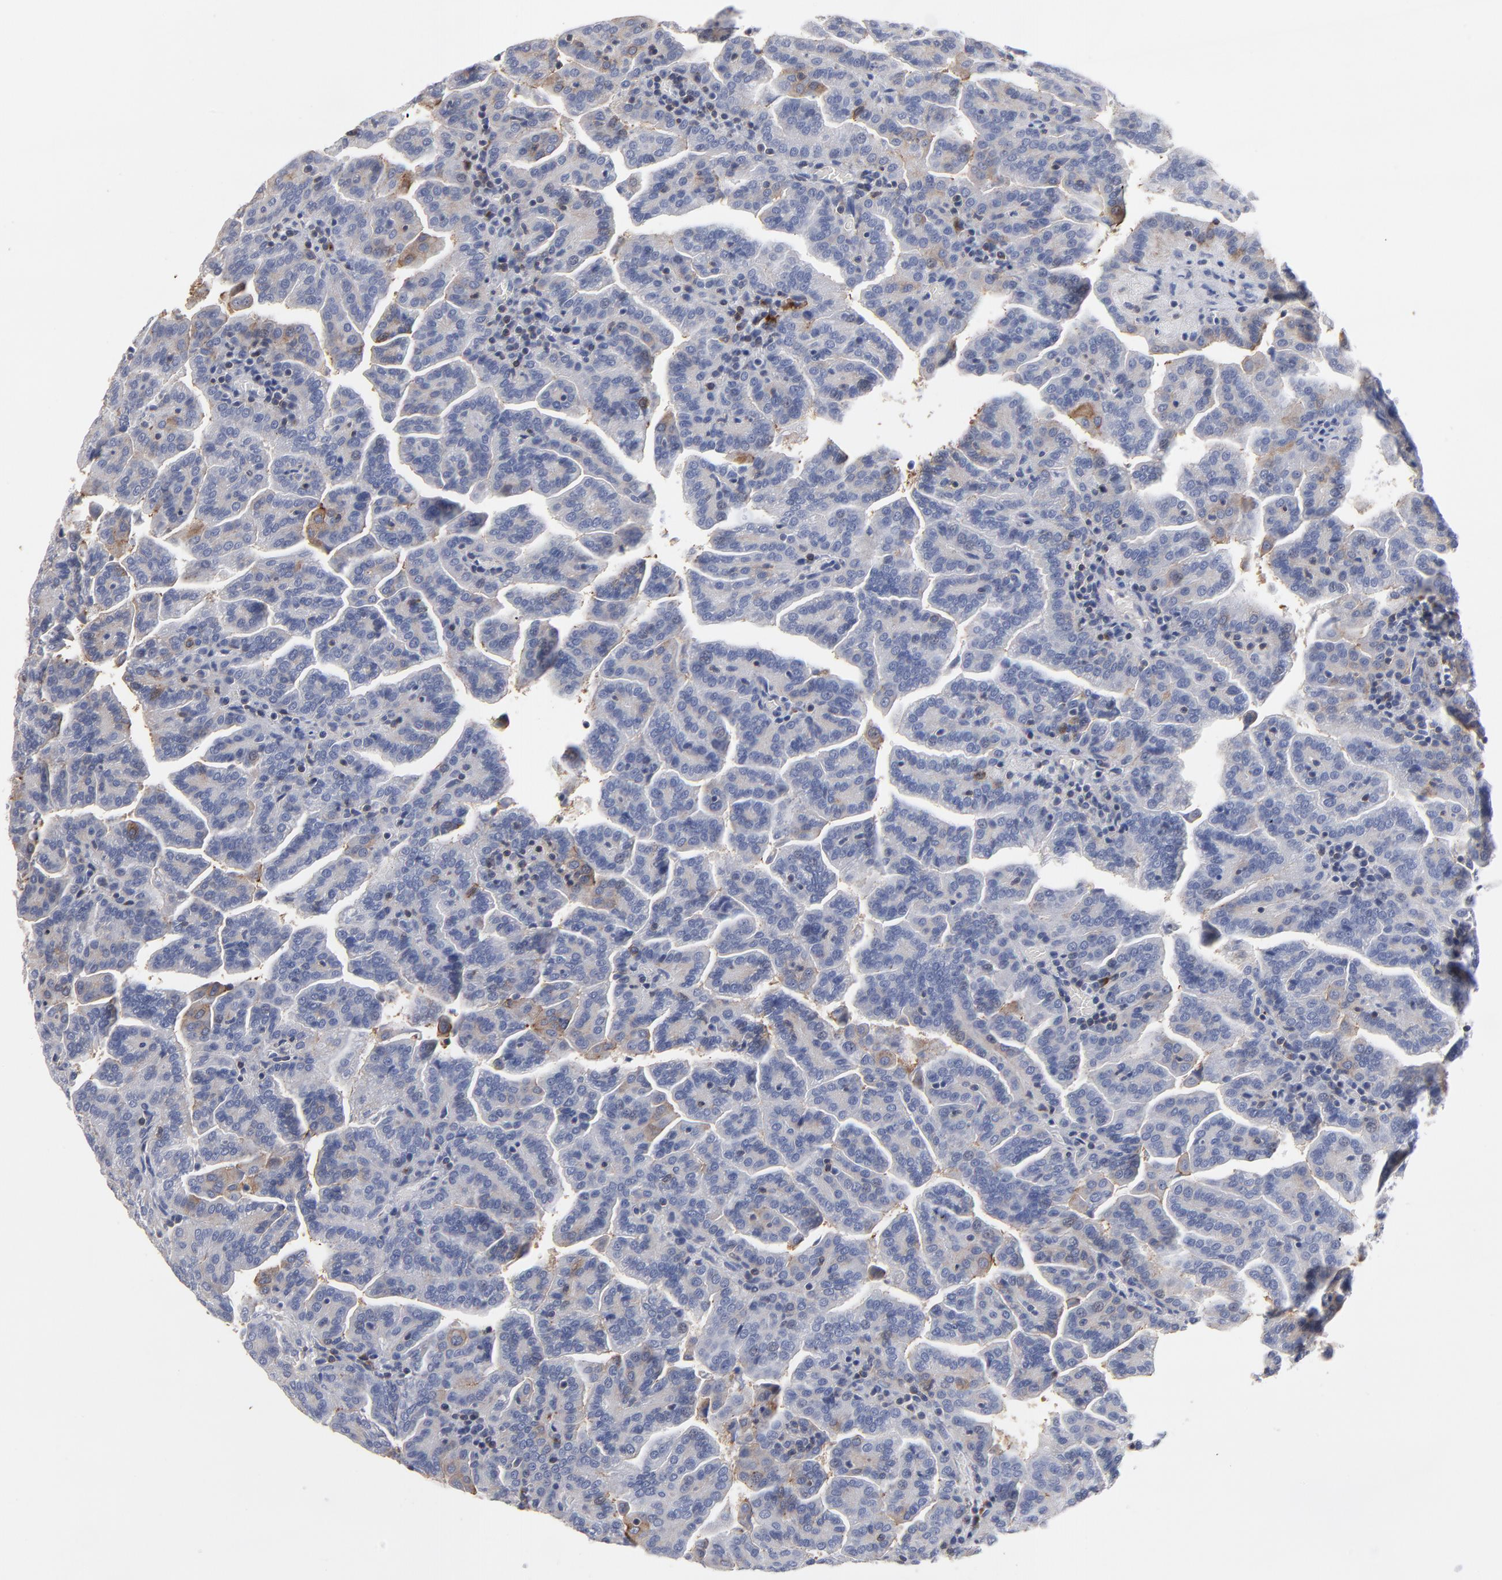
{"staining": {"intensity": "weak", "quantity": "<25%", "location": "cytoplasmic/membranous"}, "tissue": "renal cancer", "cell_type": "Tumor cells", "image_type": "cancer", "snomed": [{"axis": "morphology", "description": "Adenocarcinoma, NOS"}, {"axis": "topography", "description": "Kidney"}], "caption": "Adenocarcinoma (renal) was stained to show a protein in brown. There is no significant positivity in tumor cells.", "gene": "PDLIM2", "patient": {"sex": "male", "age": 61}}